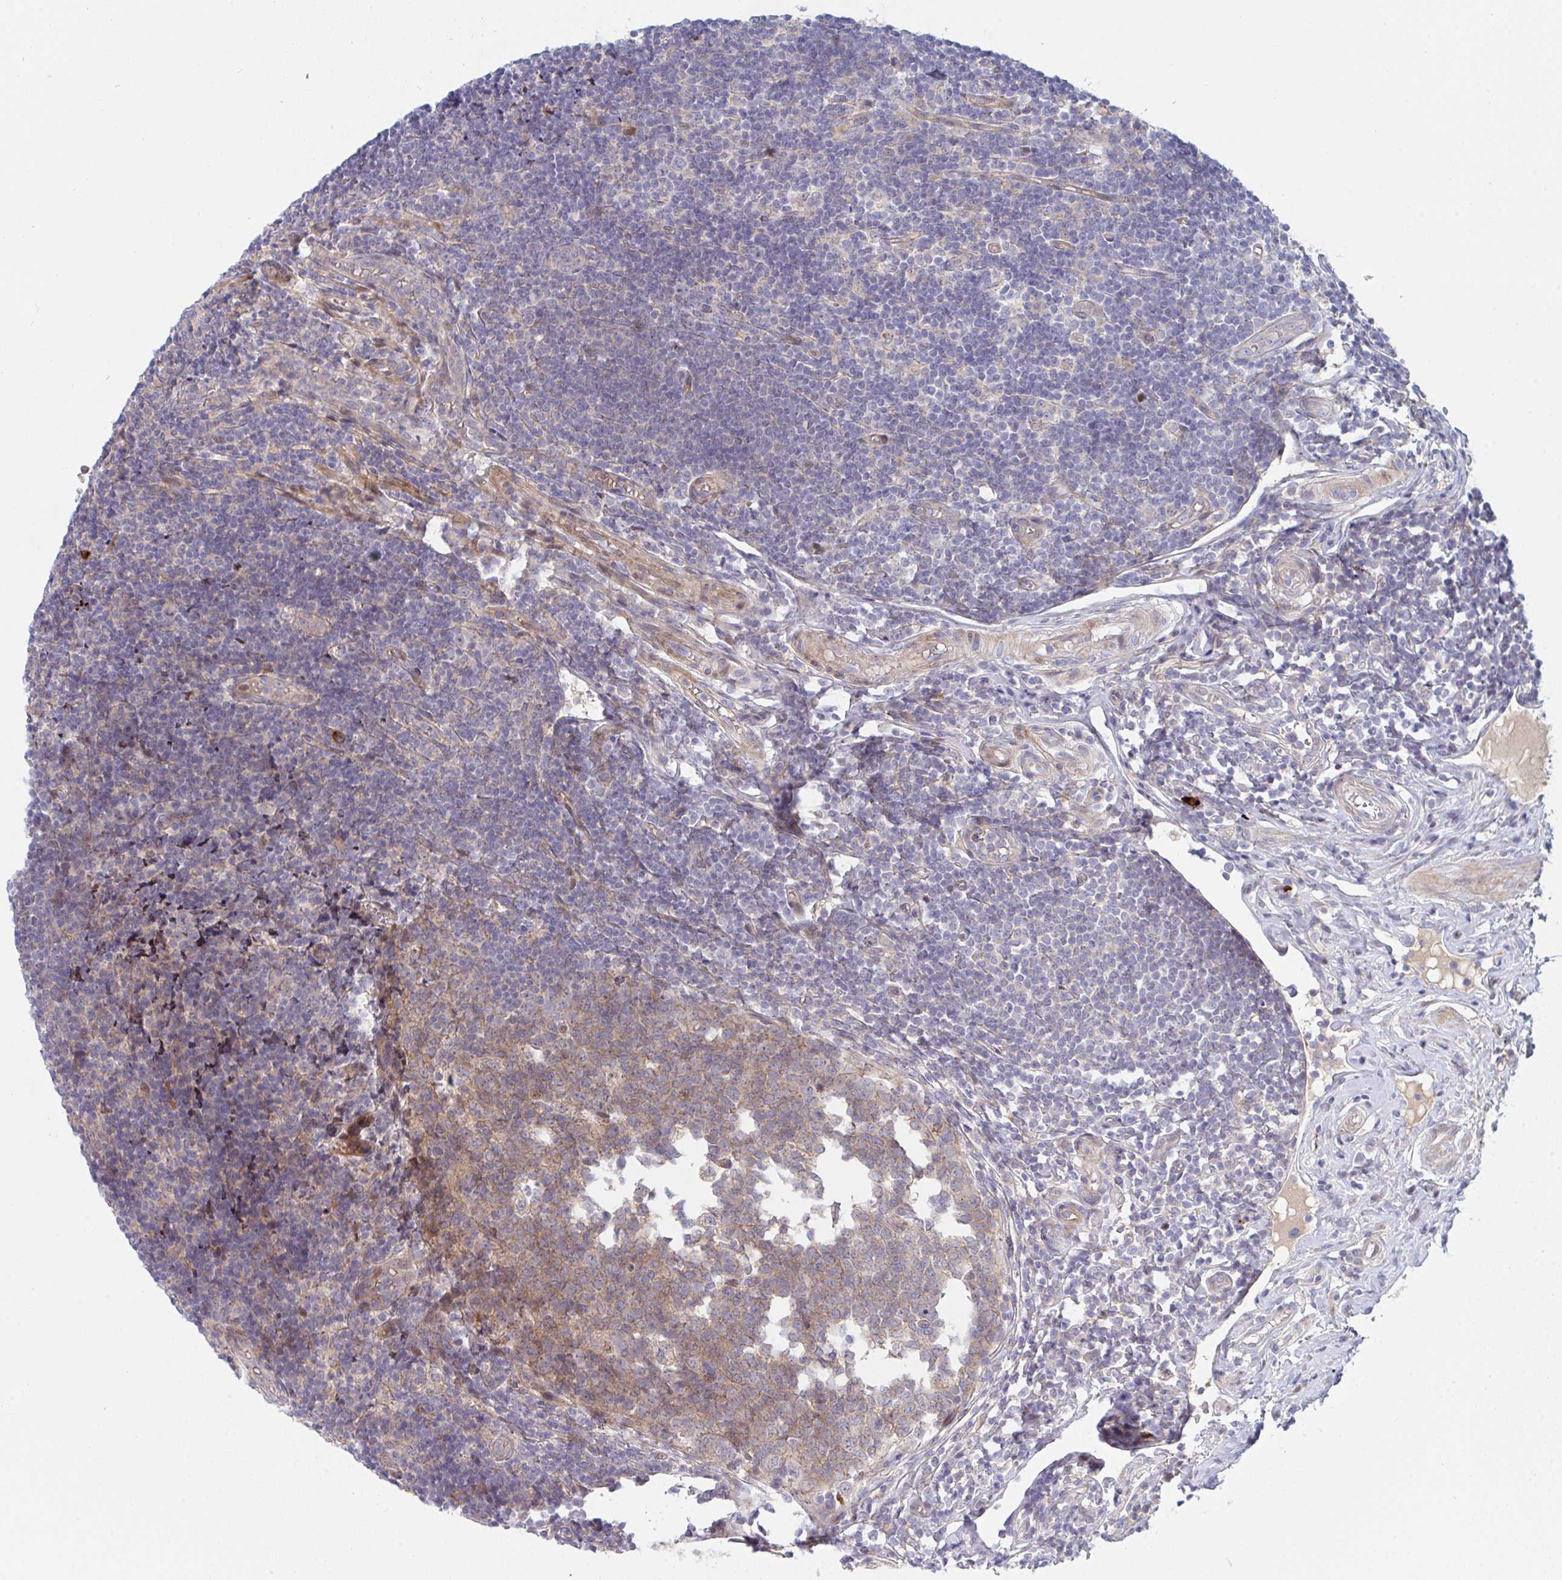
{"staining": {"intensity": "strong", "quantity": ">75%", "location": "cytoplasmic/membranous"}, "tissue": "appendix", "cell_type": "Glandular cells", "image_type": "normal", "snomed": [{"axis": "morphology", "description": "Normal tissue, NOS"}, {"axis": "topography", "description": "Appendix"}], "caption": "A histopathology image showing strong cytoplasmic/membranous expression in approximately >75% of glandular cells in normal appendix, as visualized by brown immunohistochemical staining.", "gene": "TNFSF4", "patient": {"sex": "male", "age": 18}}